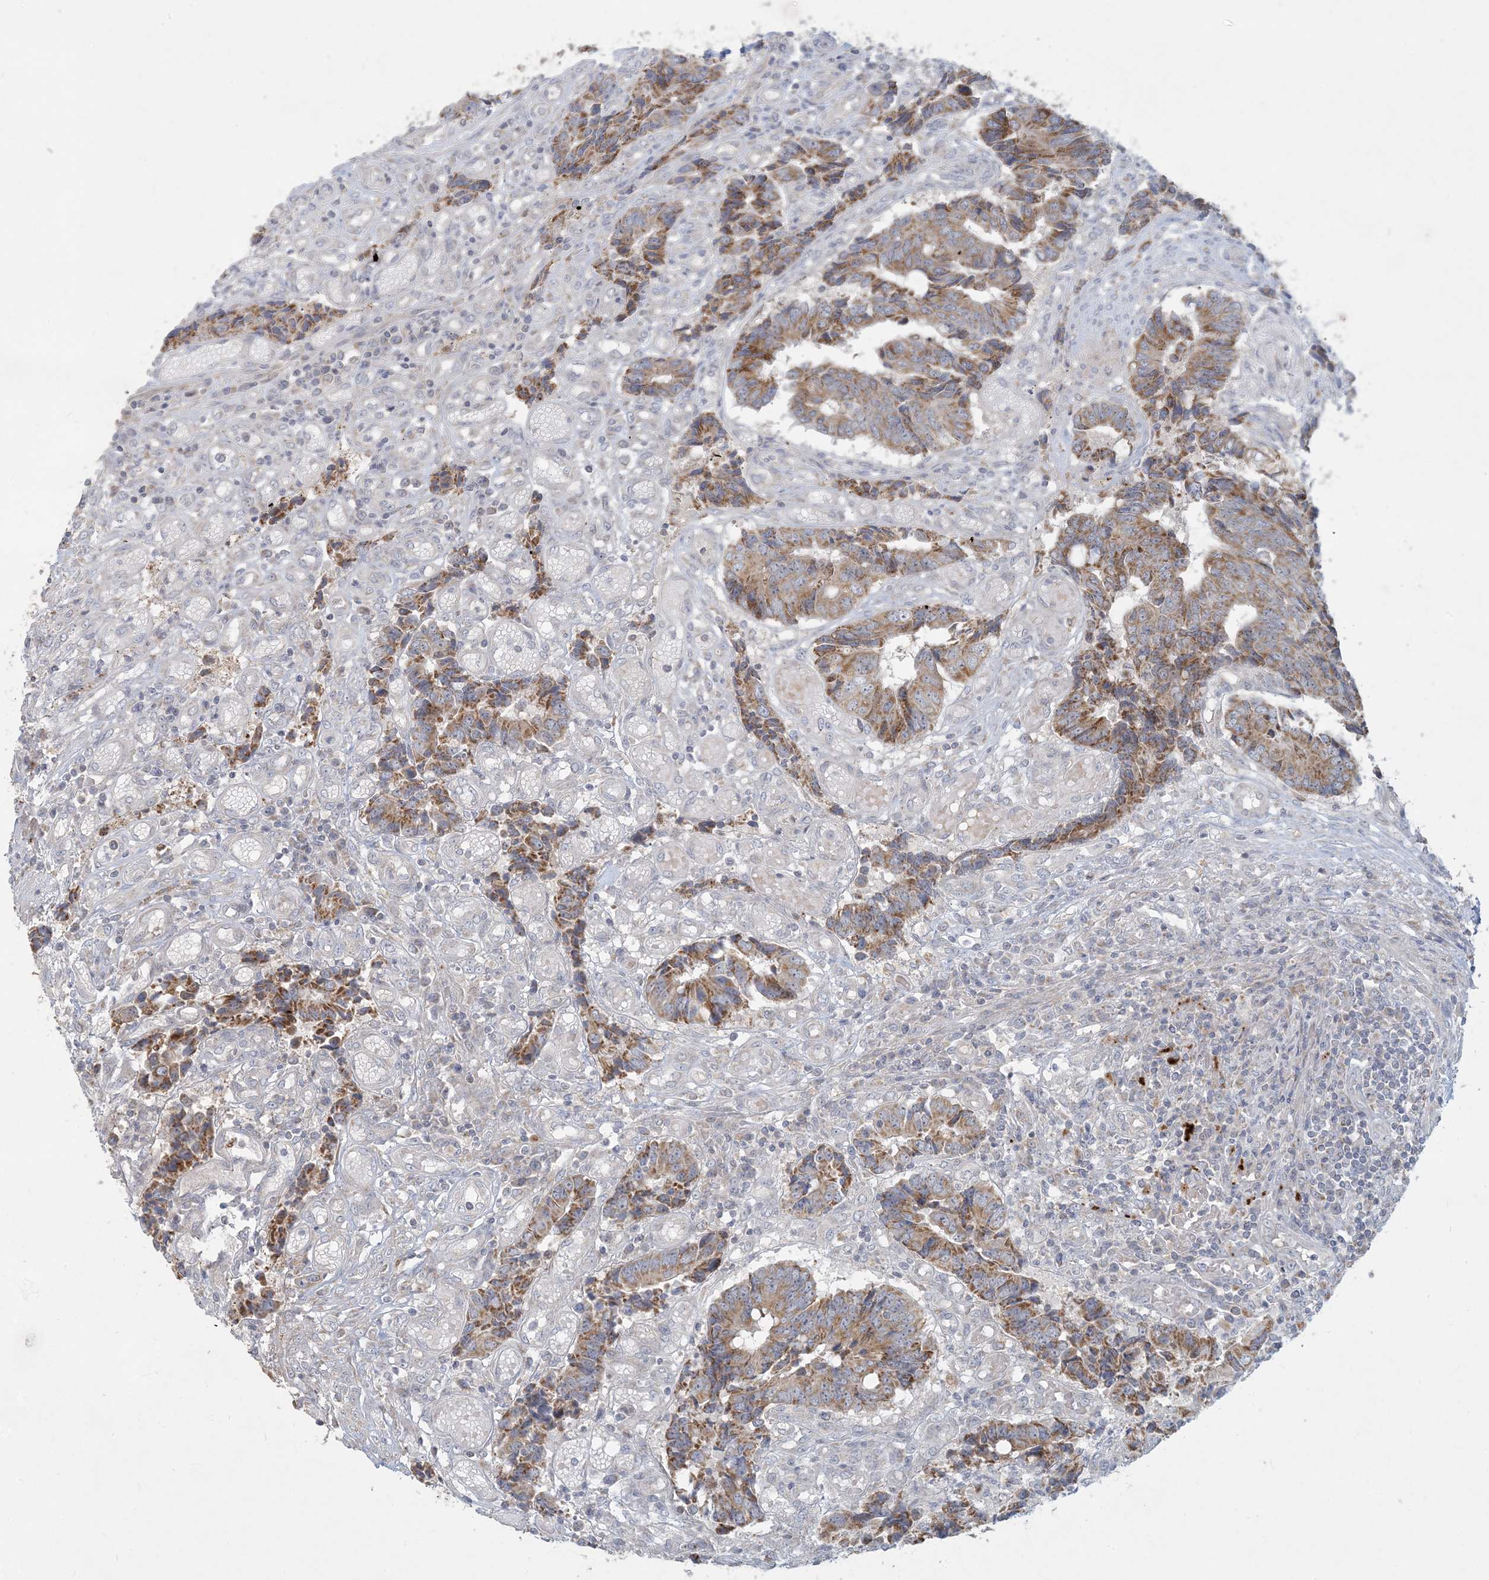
{"staining": {"intensity": "moderate", "quantity": ">75%", "location": "cytoplasmic/membranous"}, "tissue": "colorectal cancer", "cell_type": "Tumor cells", "image_type": "cancer", "snomed": [{"axis": "morphology", "description": "Adenocarcinoma, NOS"}, {"axis": "topography", "description": "Rectum"}], "caption": "DAB (3,3'-diaminobenzidine) immunohistochemical staining of adenocarcinoma (colorectal) displays moderate cytoplasmic/membranous protein staining in approximately >75% of tumor cells. (DAB (3,3'-diaminobenzidine) IHC with brightfield microscopy, high magnification).", "gene": "MCAT", "patient": {"sex": "male", "age": 84}}